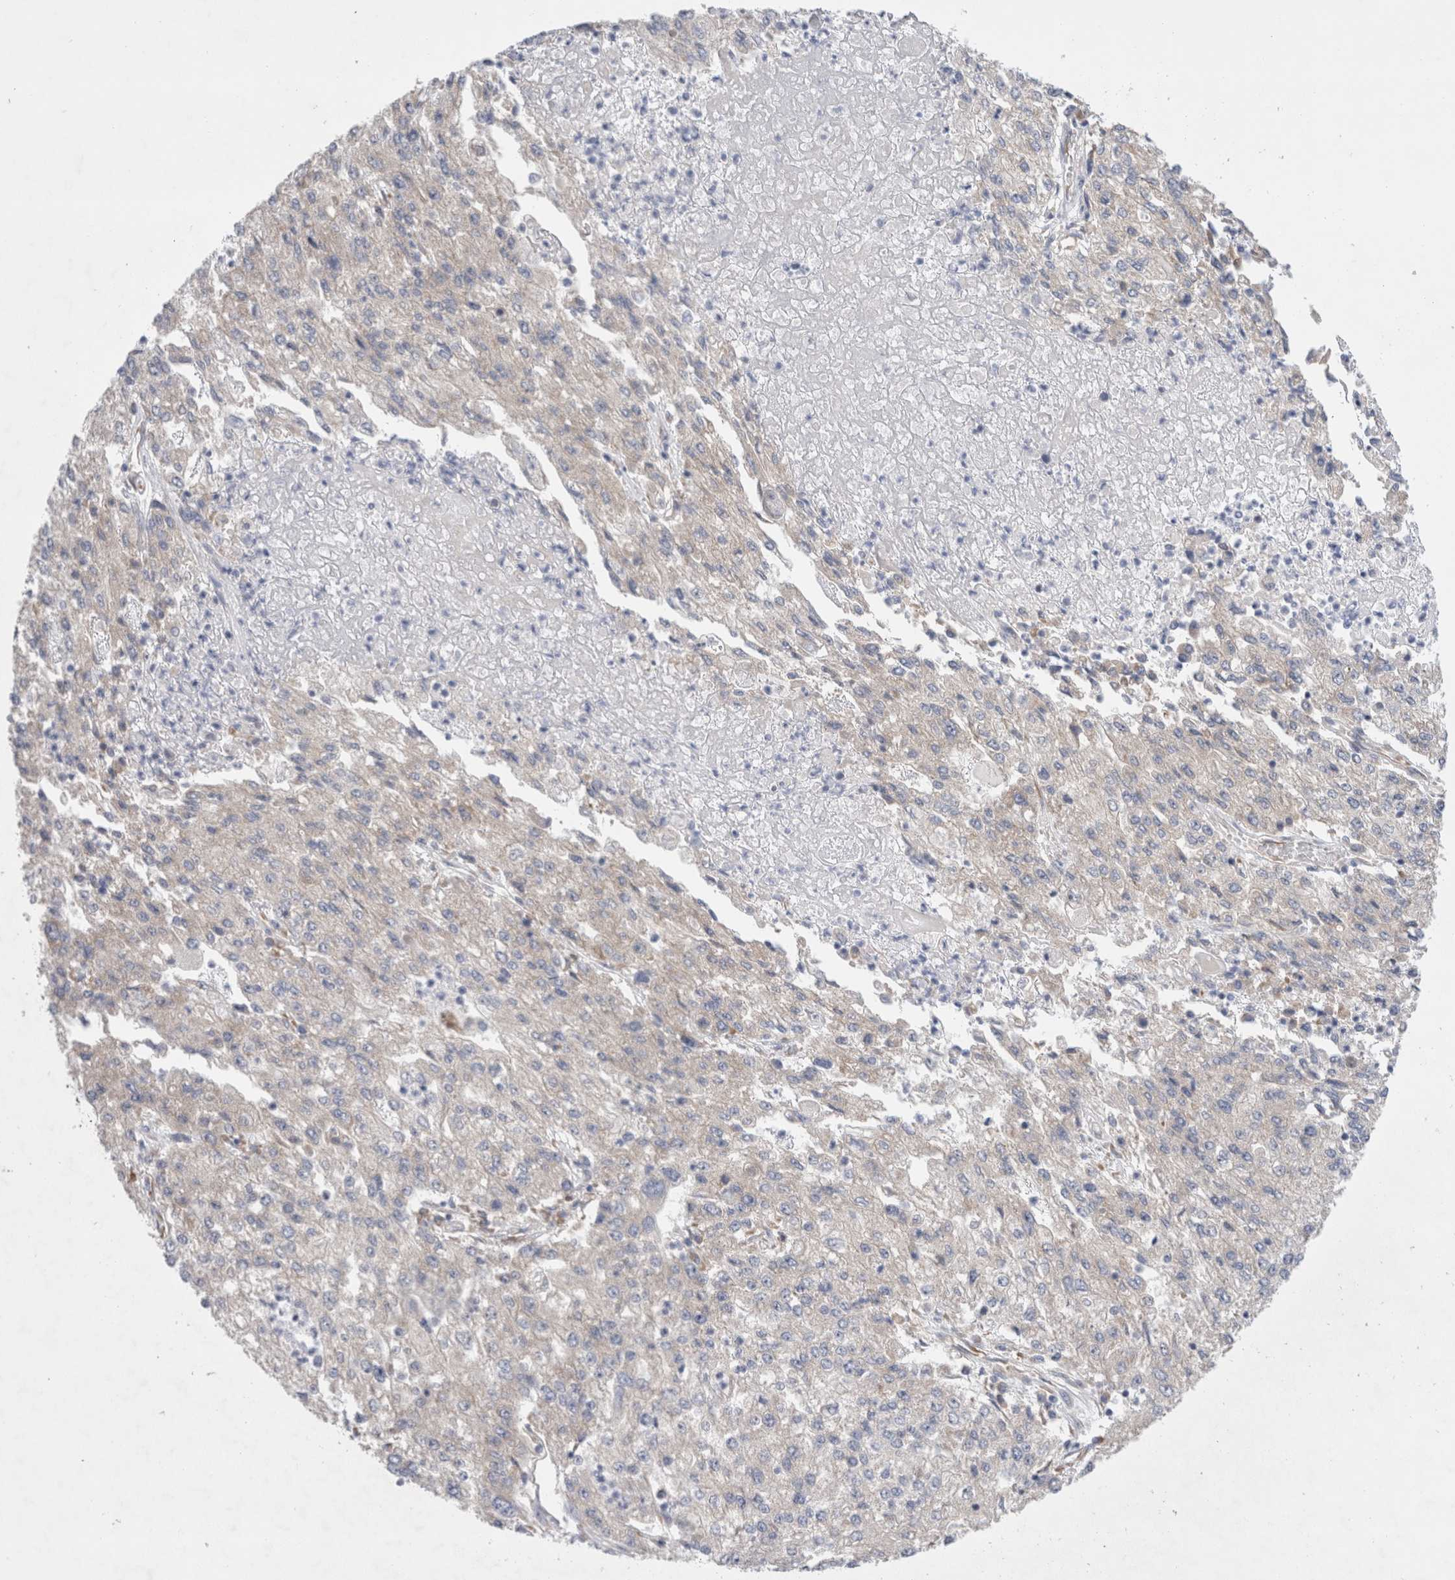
{"staining": {"intensity": "weak", "quantity": "<25%", "location": "cytoplasmic/membranous"}, "tissue": "endometrial cancer", "cell_type": "Tumor cells", "image_type": "cancer", "snomed": [{"axis": "morphology", "description": "Adenocarcinoma, NOS"}, {"axis": "topography", "description": "Endometrium"}], "caption": "High magnification brightfield microscopy of endometrial adenocarcinoma stained with DAB (brown) and counterstained with hematoxylin (blue): tumor cells show no significant staining.", "gene": "RBM12B", "patient": {"sex": "female", "age": 49}}